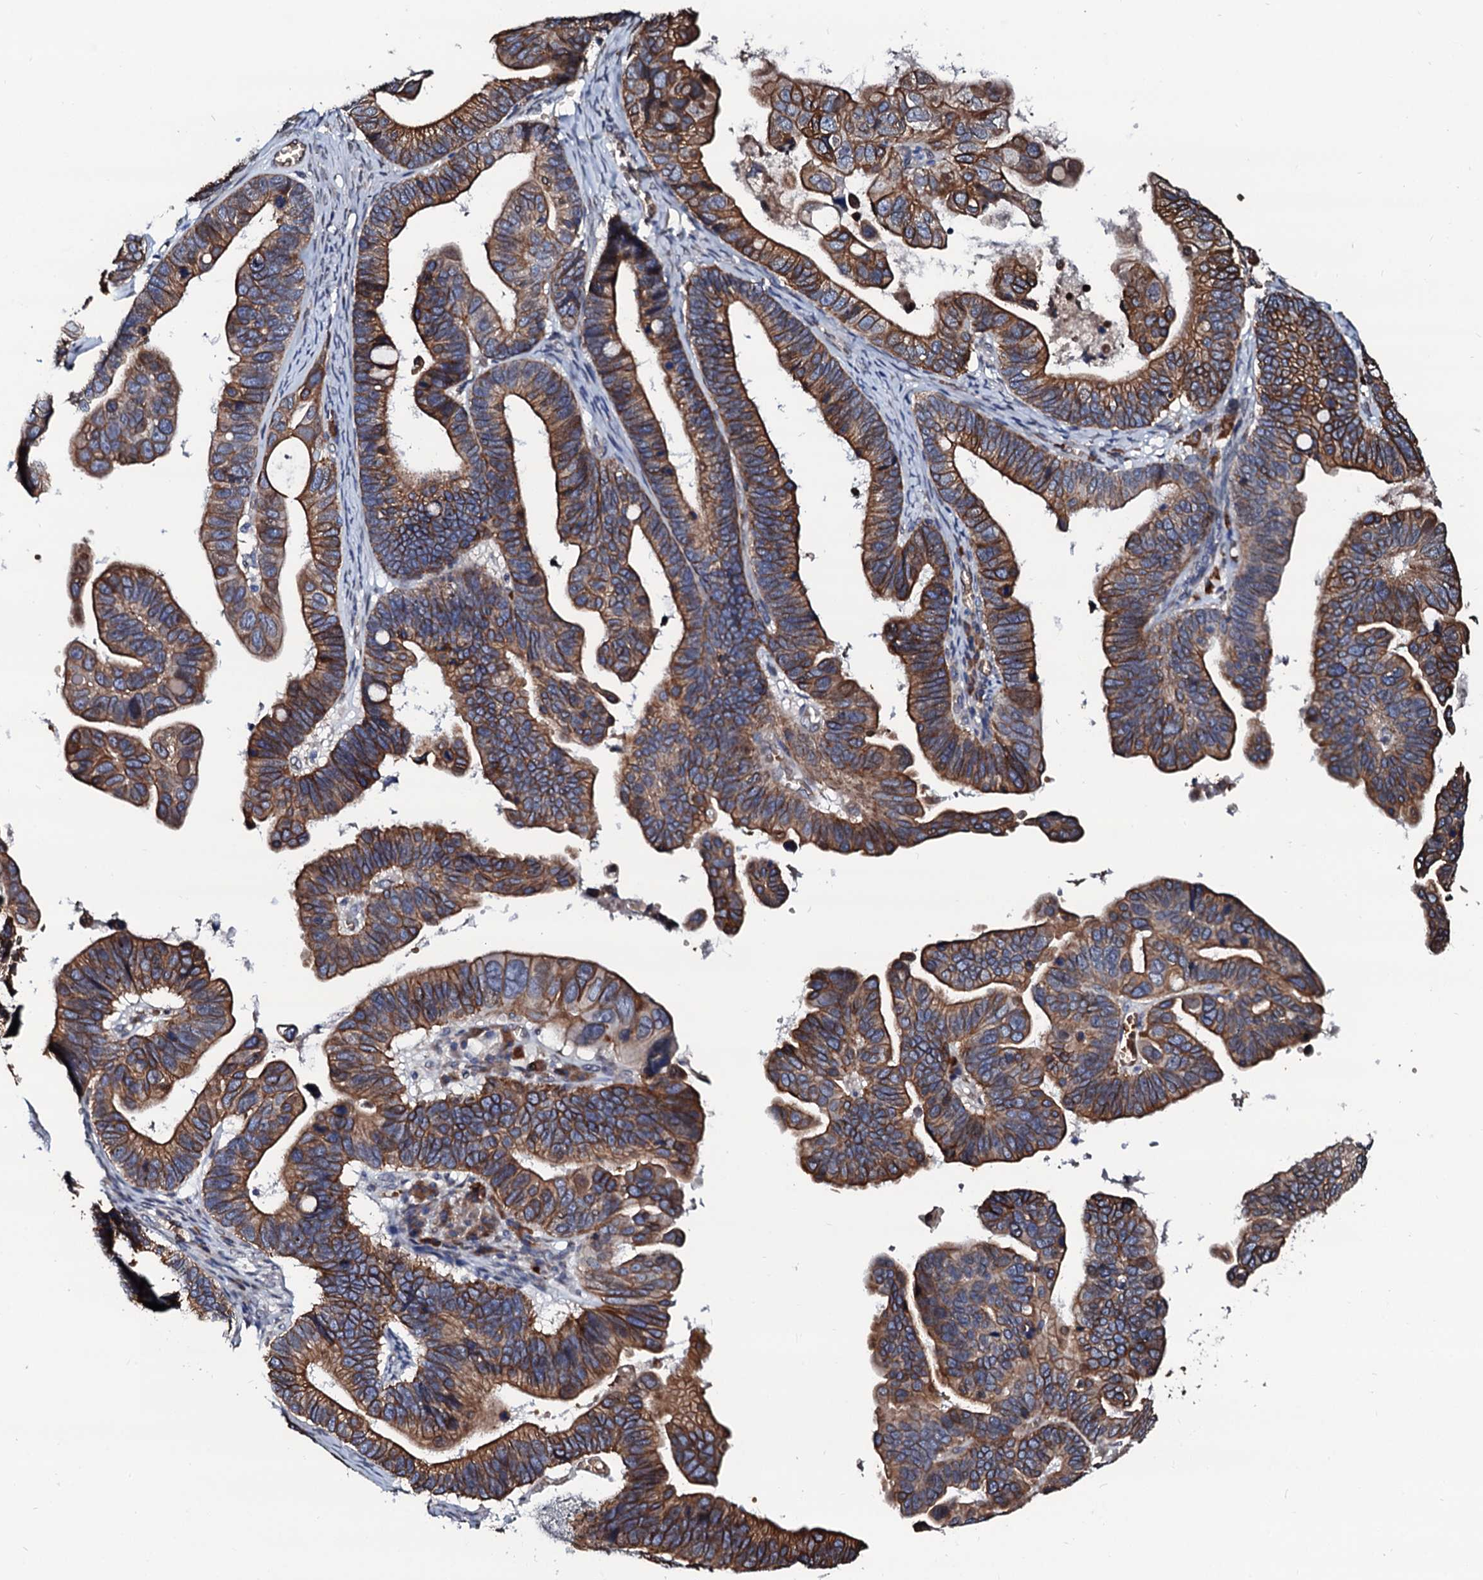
{"staining": {"intensity": "moderate", "quantity": ">75%", "location": "cytoplasmic/membranous"}, "tissue": "ovarian cancer", "cell_type": "Tumor cells", "image_type": "cancer", "snomed": [{"axis": "morphology", "description": "Cystadenocarcinoma, serous, NOS"}, {"axis": "topography", "description": "Ovary"}], "caption": "Moderate cytoplasmic/membranous protein positivity is seen in about >75% of tumor cells in serous cystadenocarcinoma (ovarian).", "gene": "NRP2", "patient": {"sex": "female", "age": 56}}